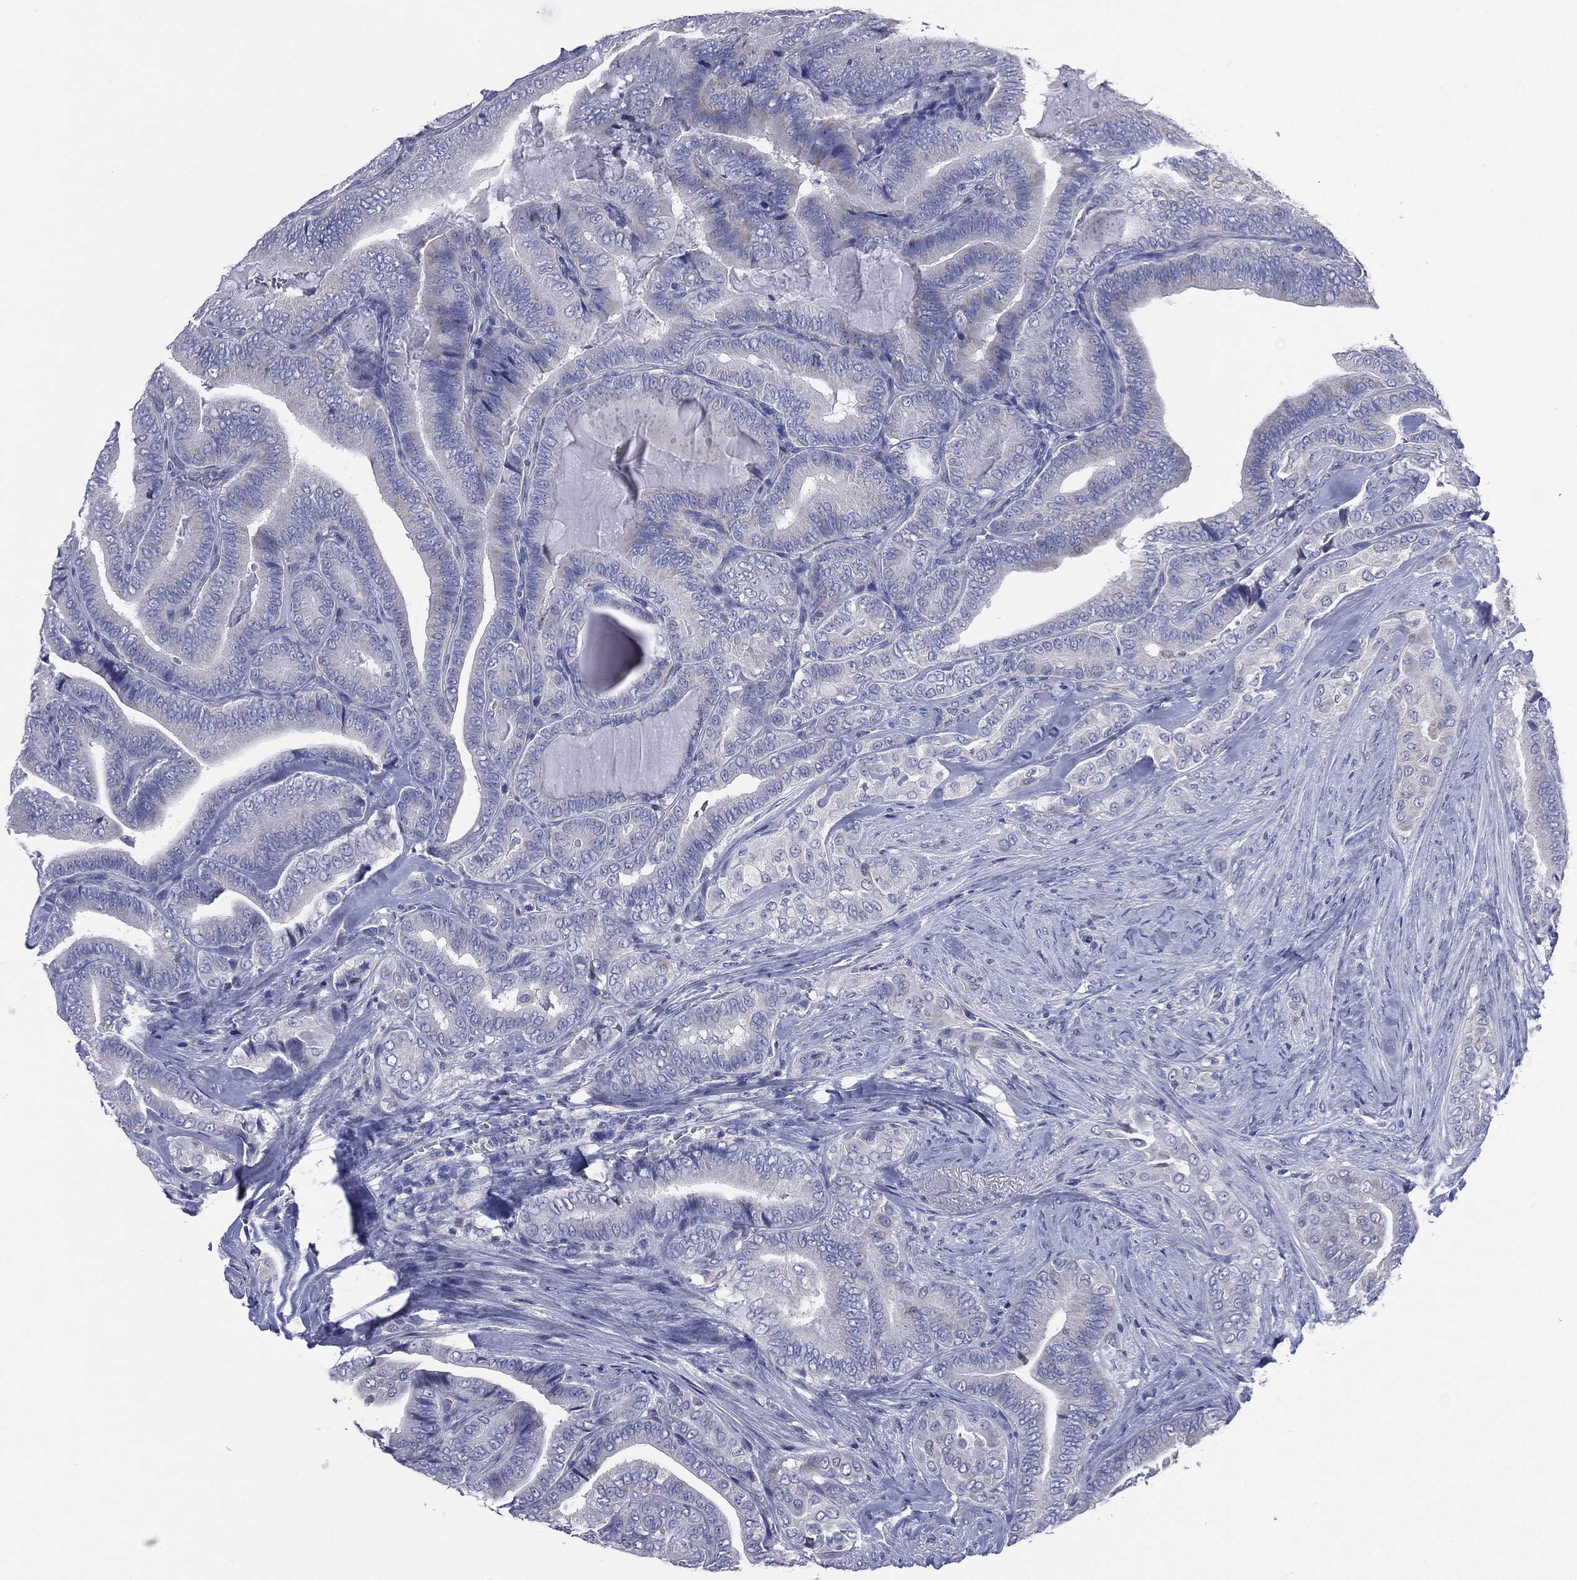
{"staining": {"intensity": "negative", "quantity": "none", "location": "none"}, "tissue": "thyroid cancer", "cell_type": "Tumor cells", "image_type": "cancer", "snomed": [{"axis": "morphology", "description": "Papillary adenocarcinoma, NOS"}, {"axis": "topography", "description": "Thyroid gland"}], "caption": "Tumor cells are negative for protein expression in human thyroid papillary adenocarcinoma.", "gene": "AKAP3", "patient": {"sex": "male", "age": 61}}